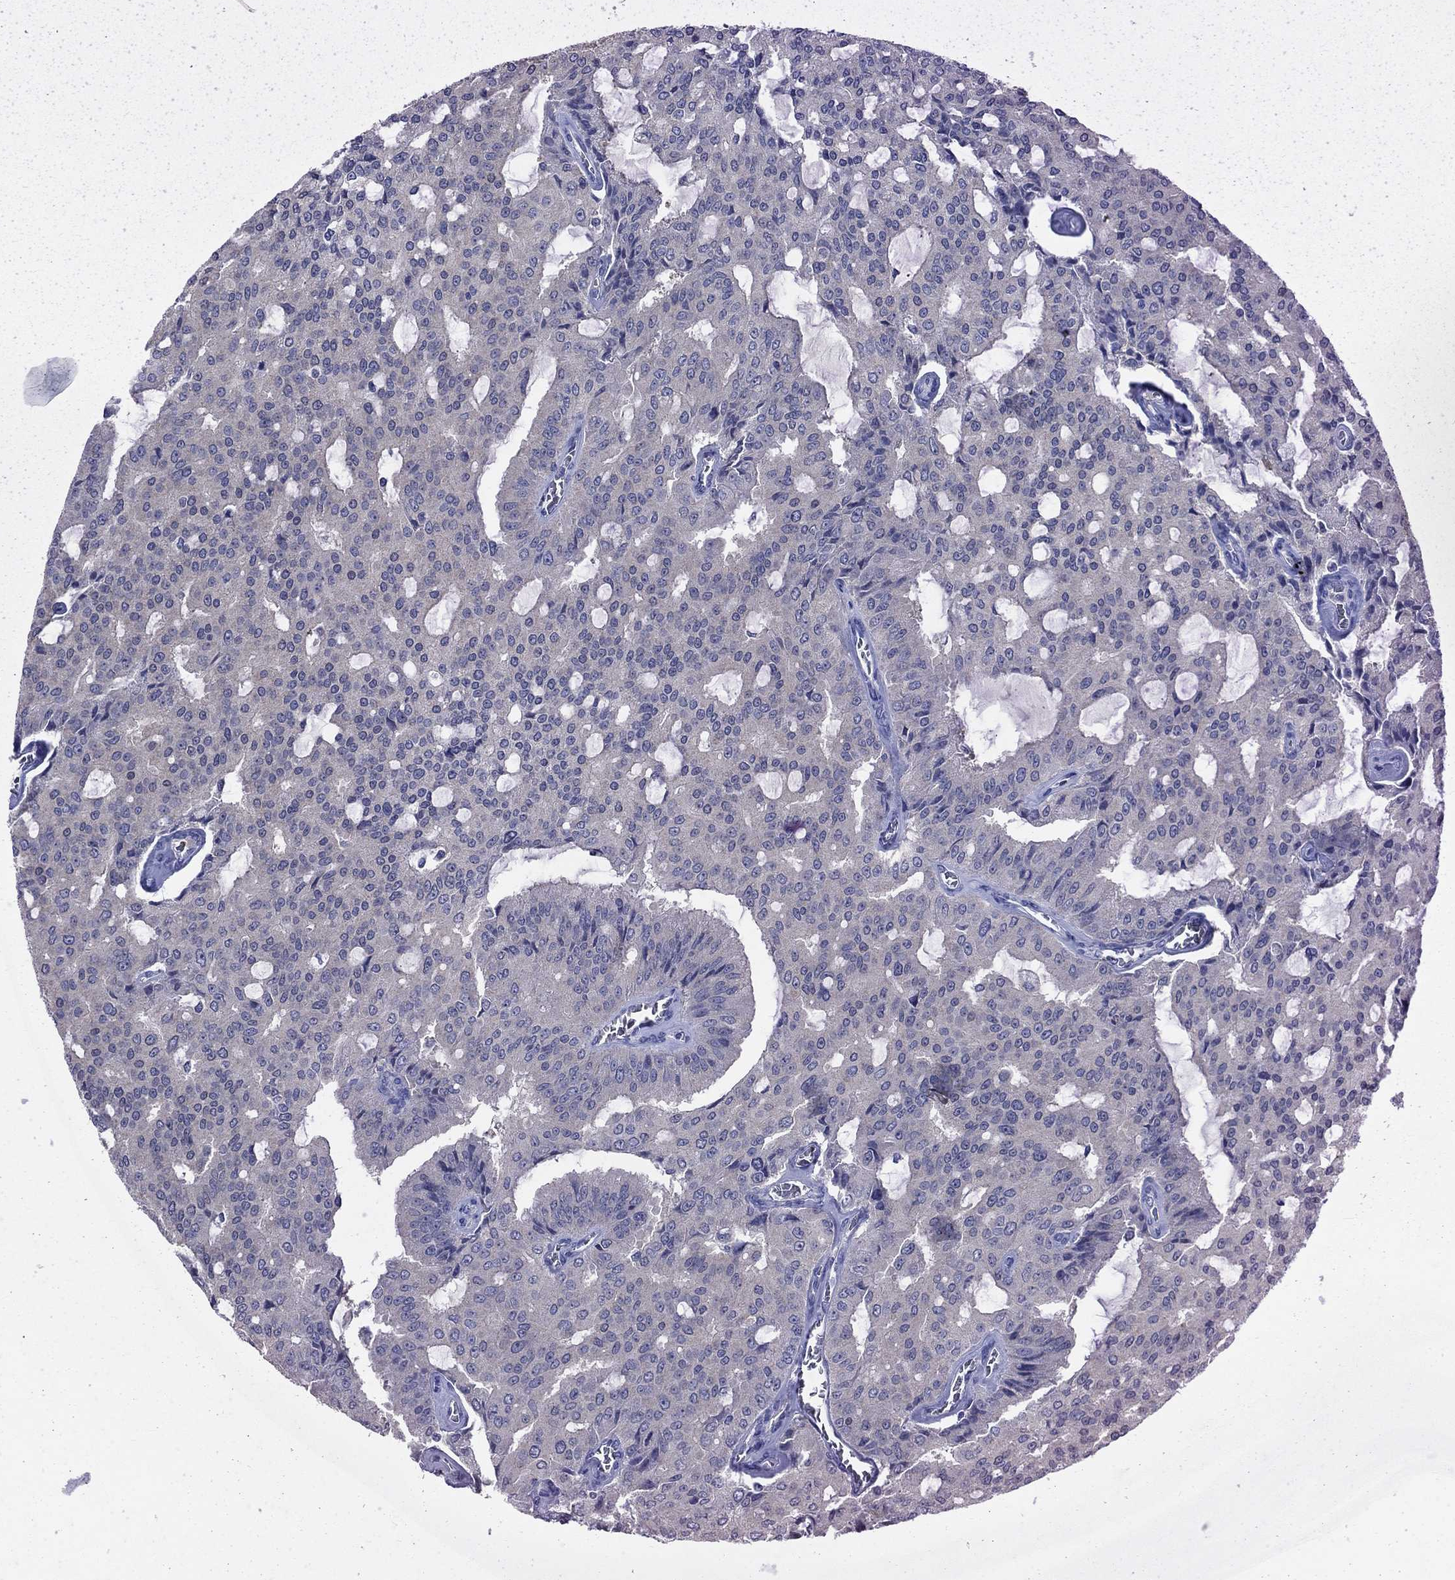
{"staining": {"intensity": "negative", "quantity": "none", "location": "none"}, "tissue": "prostate cancer", "cell_type": "Tumor cells", "image_type": "cancer", "snomed": [{"axis": "morphology", "description": "Adenocarcinoma, NOS"}, {"axis": "topography", "description": "Prostate and seminal vesicle, NOS"}, {"axis": "topography", "description": "Prostate"}], "caption": "This image is of prostate cancer (adenocarcinoma) stained with immunohistochemistry (IHC) to label a protein in brown with the nuclei are counter-stained blue. There is no positivity in tumor cells. (DAB (3,3'-diaminobenzidine) IHC visualized using brightfield microscopy, high magnification).", "gene": "ENPP6", "patient": {"sex": "male", "age": 67}}